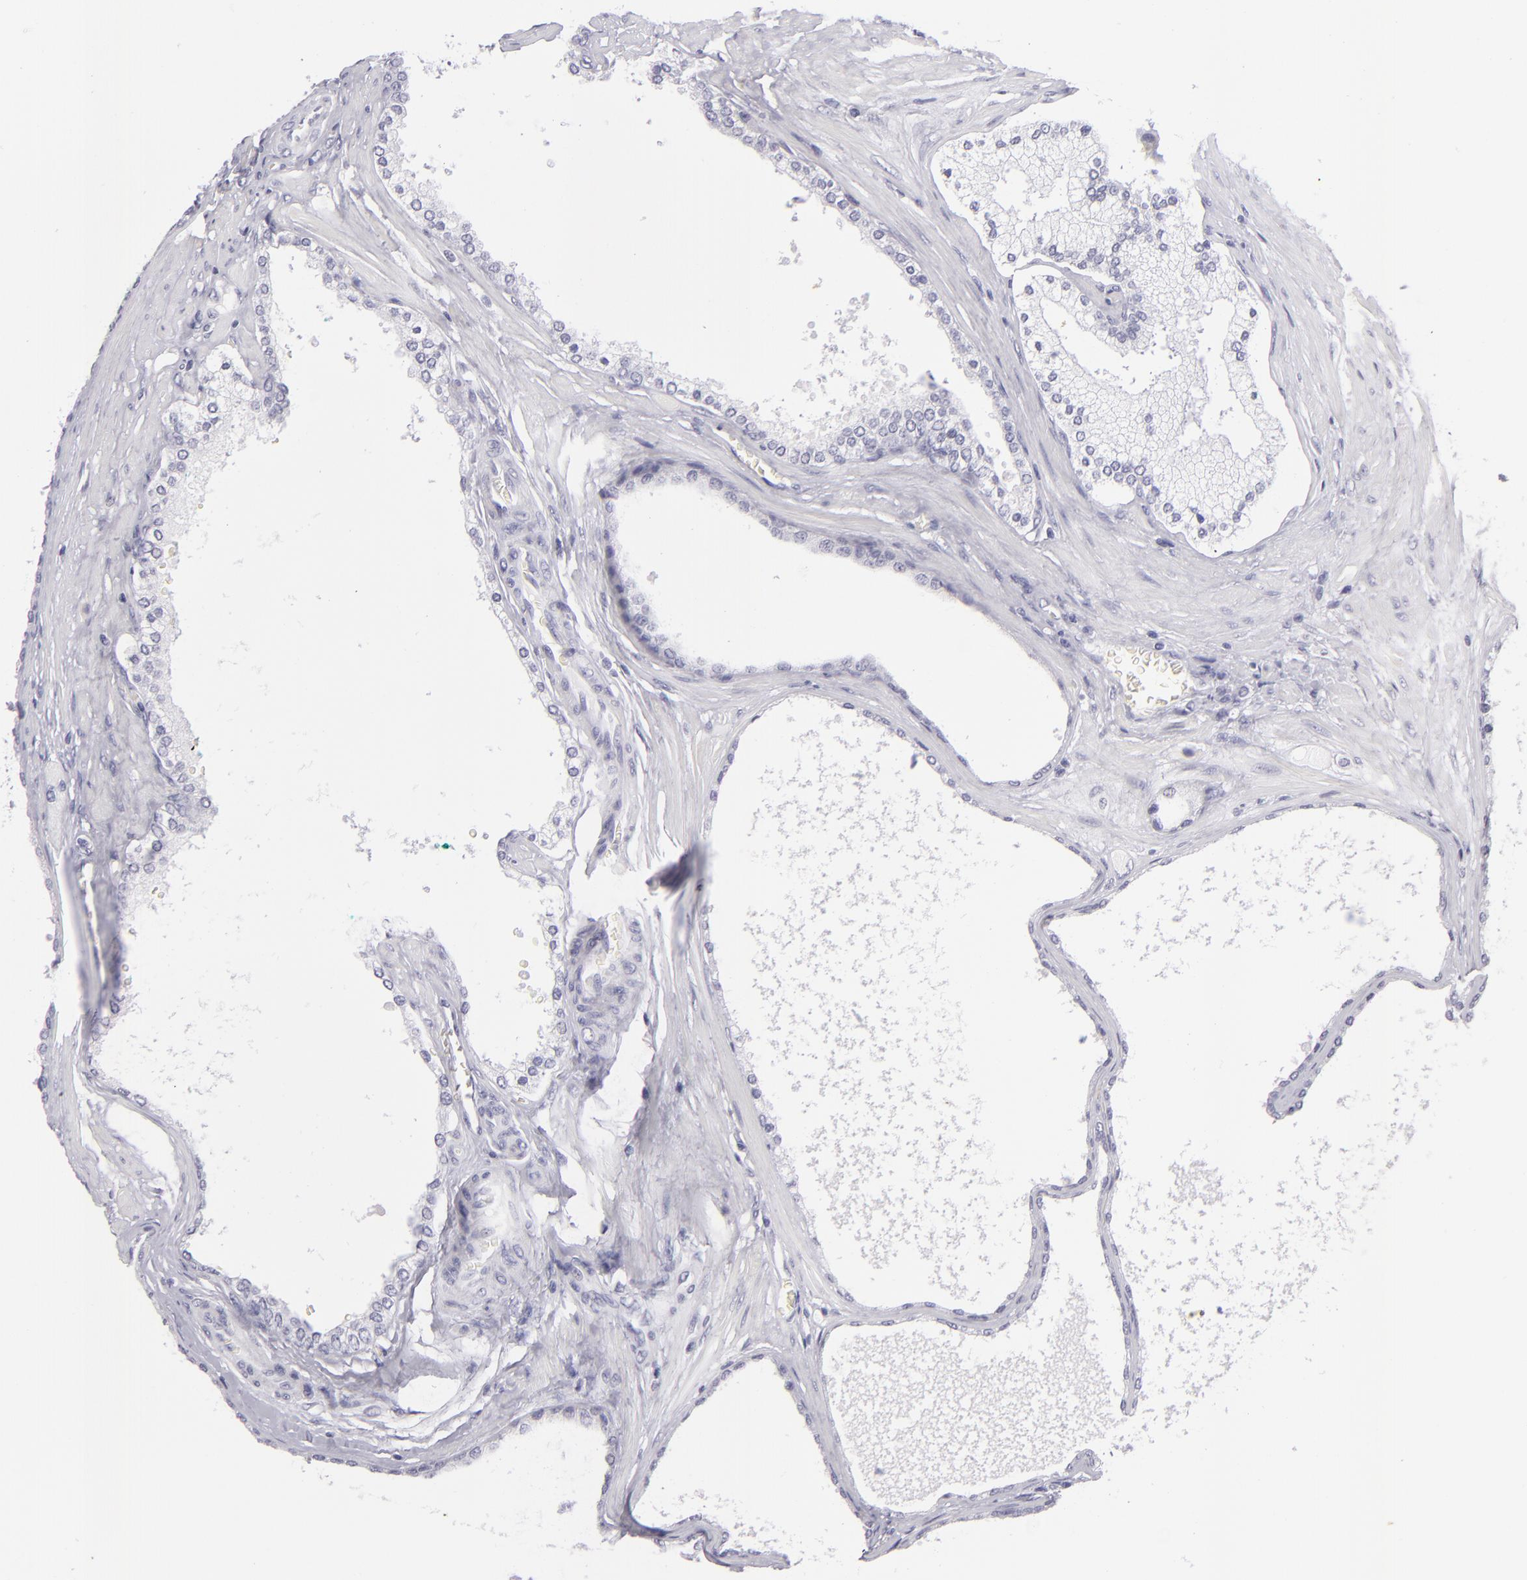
{"staining": {"intensity": "negative", "quantity": "none", "location": "none"}, "tissue": "prostate cancer", "cell_type": "Tumor cells", "image_type": "cancer", "snomed": [{"axis": "morphology", "description": "Adenocarcinoma, High grade"}, {"axis": "topography", "description": "Prostate"}], "caption": "High magnification brightfield microscopy of prostate cancer (adenocarcinoma (high-grade)) stained with DAB (3,3'-diaminobenzidine) (brown) and counterstained with hematoxylin (blue): tumor cells show no significant staining.", "gene": "VIL1", "patient": {"sex": "male", "age": 71}}